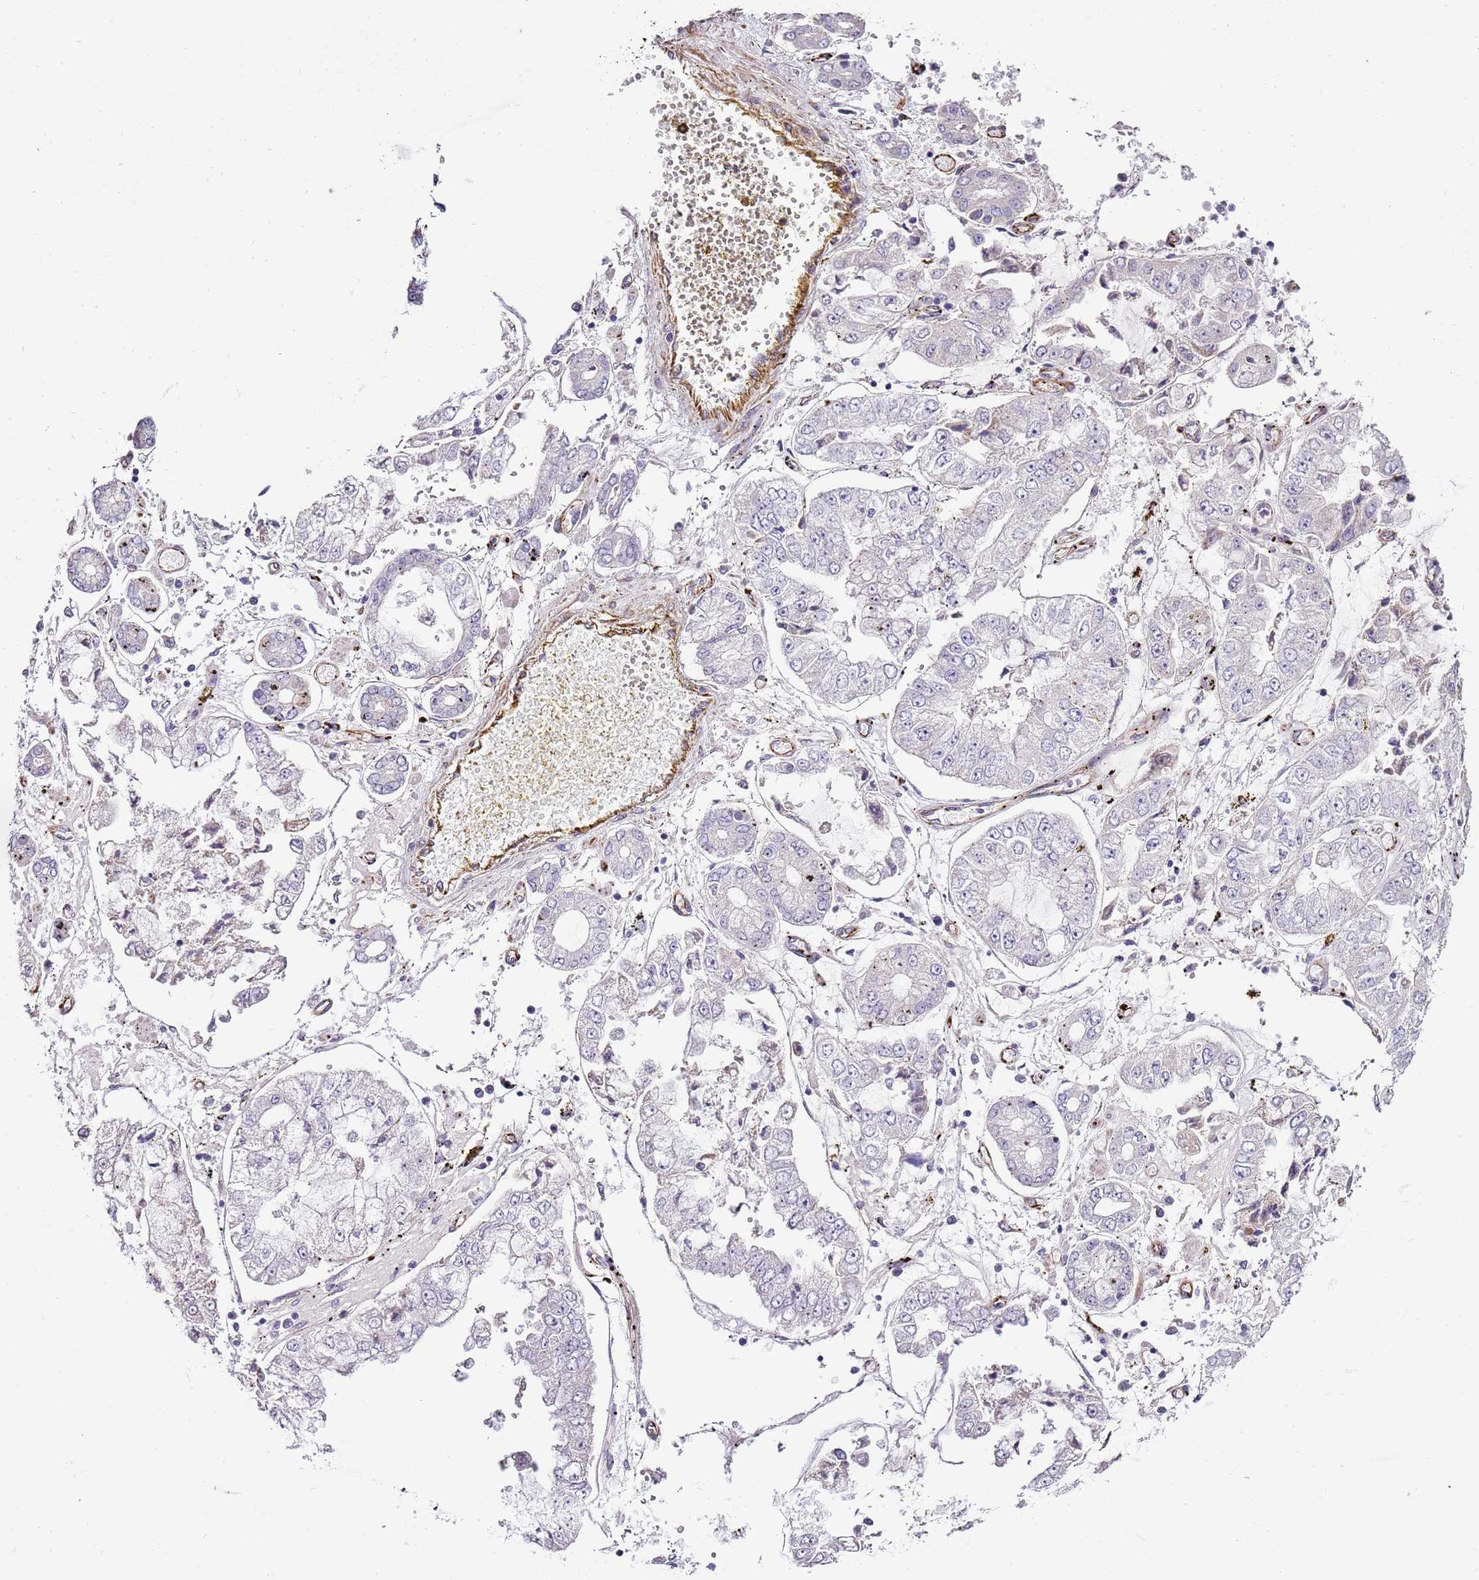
{"staining": {"intensity": "negative", "quantity": "none", "location": "none"}, "tissue": "stomach cancer", "cell_type": "Tumor cells", "image_type": "cancer", "snomed": [{"axis": "morphology", "description": "Adenocarcinoma, NOS"}, {"axis": "topography", "description": "Stomach"}], "caption": "DAB immunohistochemical staining of stomach cancer shows no significant positivity in tumor cells.", "gene": "ZNF786", "patient": {"sex": "male", "age": 76}}